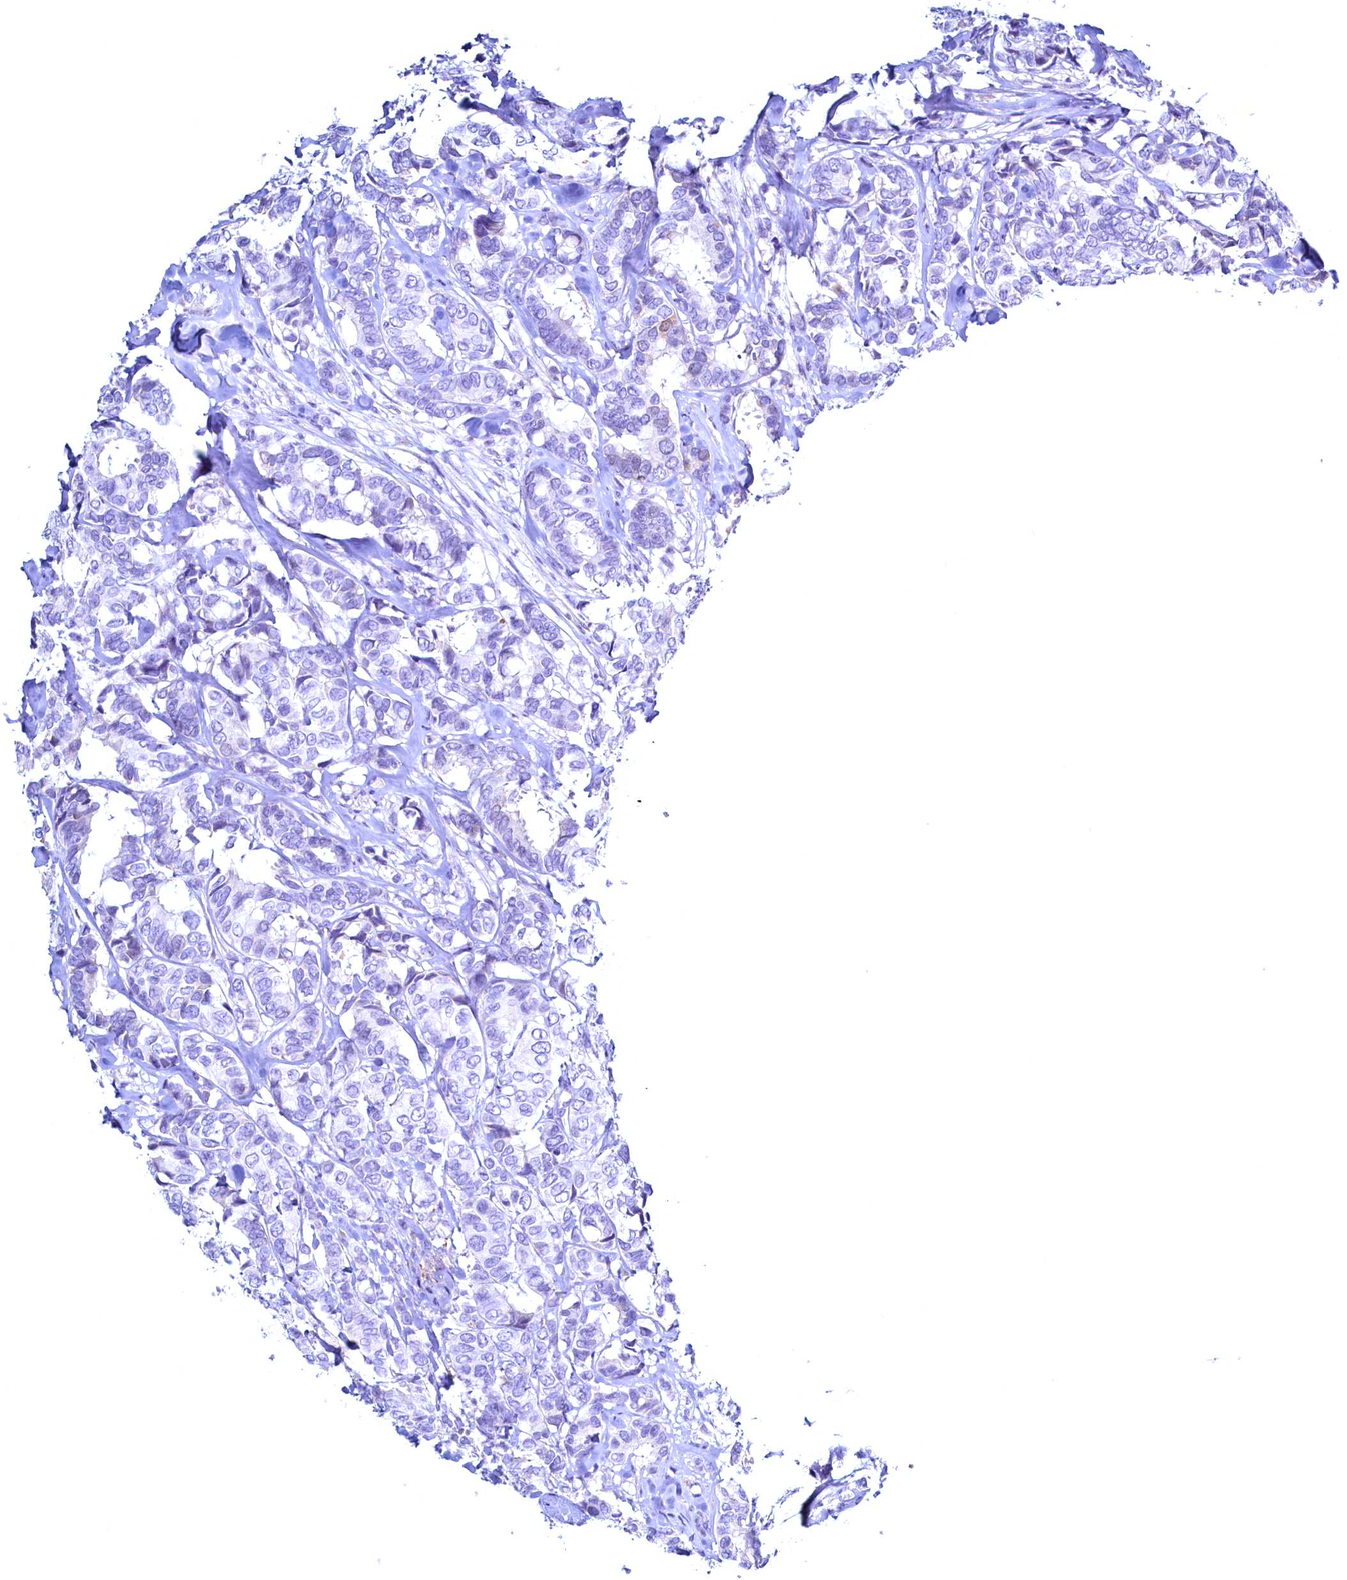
{"staining": {"intensity": "negative", "quantity": "none", "location": "none"}, "tissue": "breast cancer", "cell_type": "Tumor cells", "image_type": "cancer", "snomed": [{"axis": "morphology", "description": "Duct carcinoma"}, {"axis": "topography", "description": "Breast"}], "caption": "Tumor cells are negative for protein expression in human breast cancer (intraductal carcinoma). The staining is performed using DAB brown chromogen with nuclei counter-stained in using hematoxylin.", "gene": "MAP1LC3A", "patient": {"sex": "female", "age": 87}}